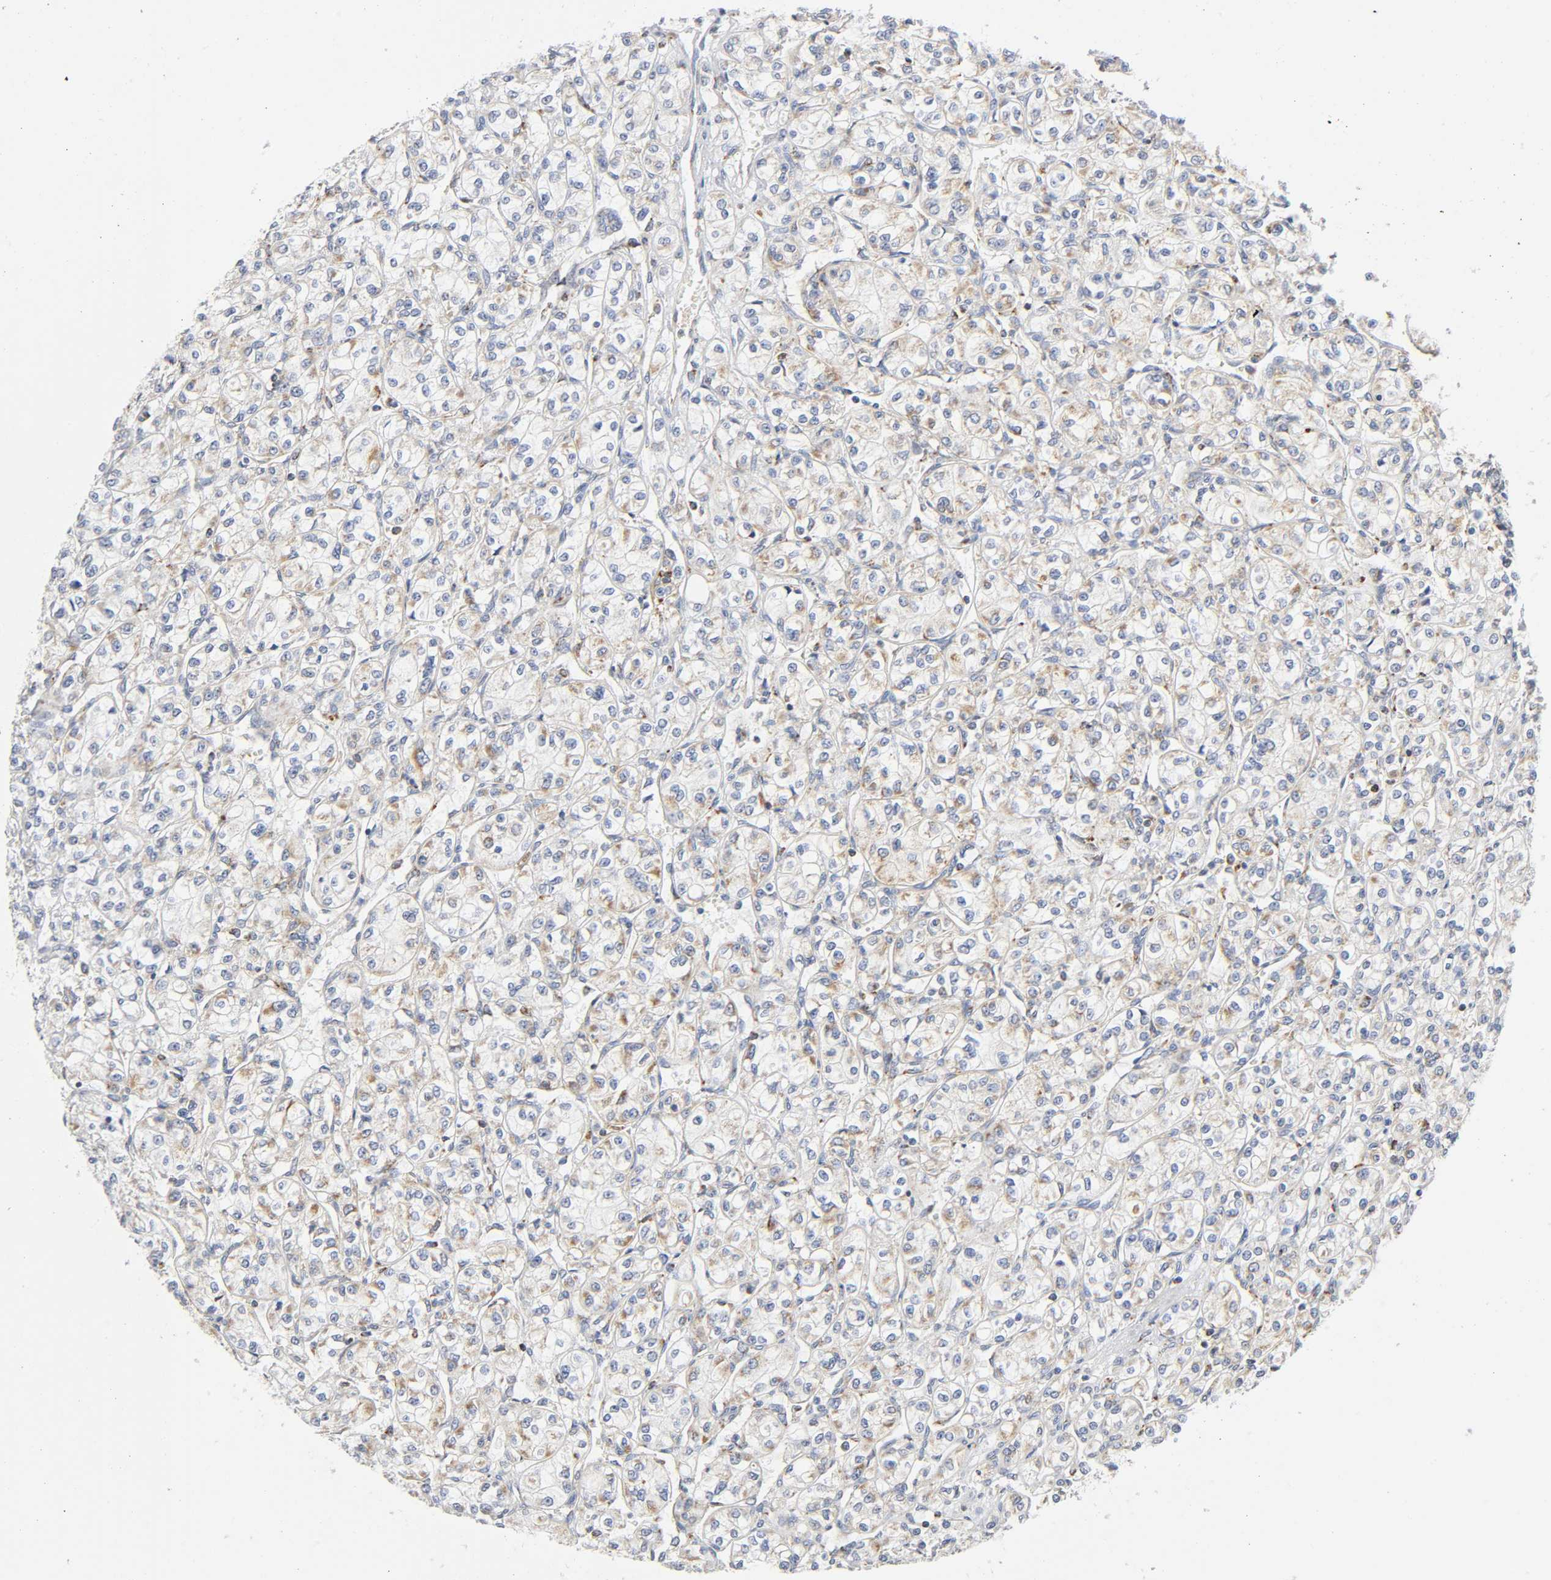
{"staining": {"intensity": "weak", "quantity": "25%-75%", "location": "cytoplasmic/membranous"}, "tissue": "renal cancer", "cell_type": "Tumor cells", "image_type": "cancer", "snomed": [{"axis": "morphology", "description": "Adenocarcinoma, NOS"}, {"axis": "topography", "description": "Kidney"}], "caption": "Human adenocarcinoma (renal) stained for a protein (brown) displays weak cytoplasmic/membranous positive staining in approximately 25%-75% of tumor cells.", "gene": "BAK1", "patient": {"sex": "male", "age": 77}}